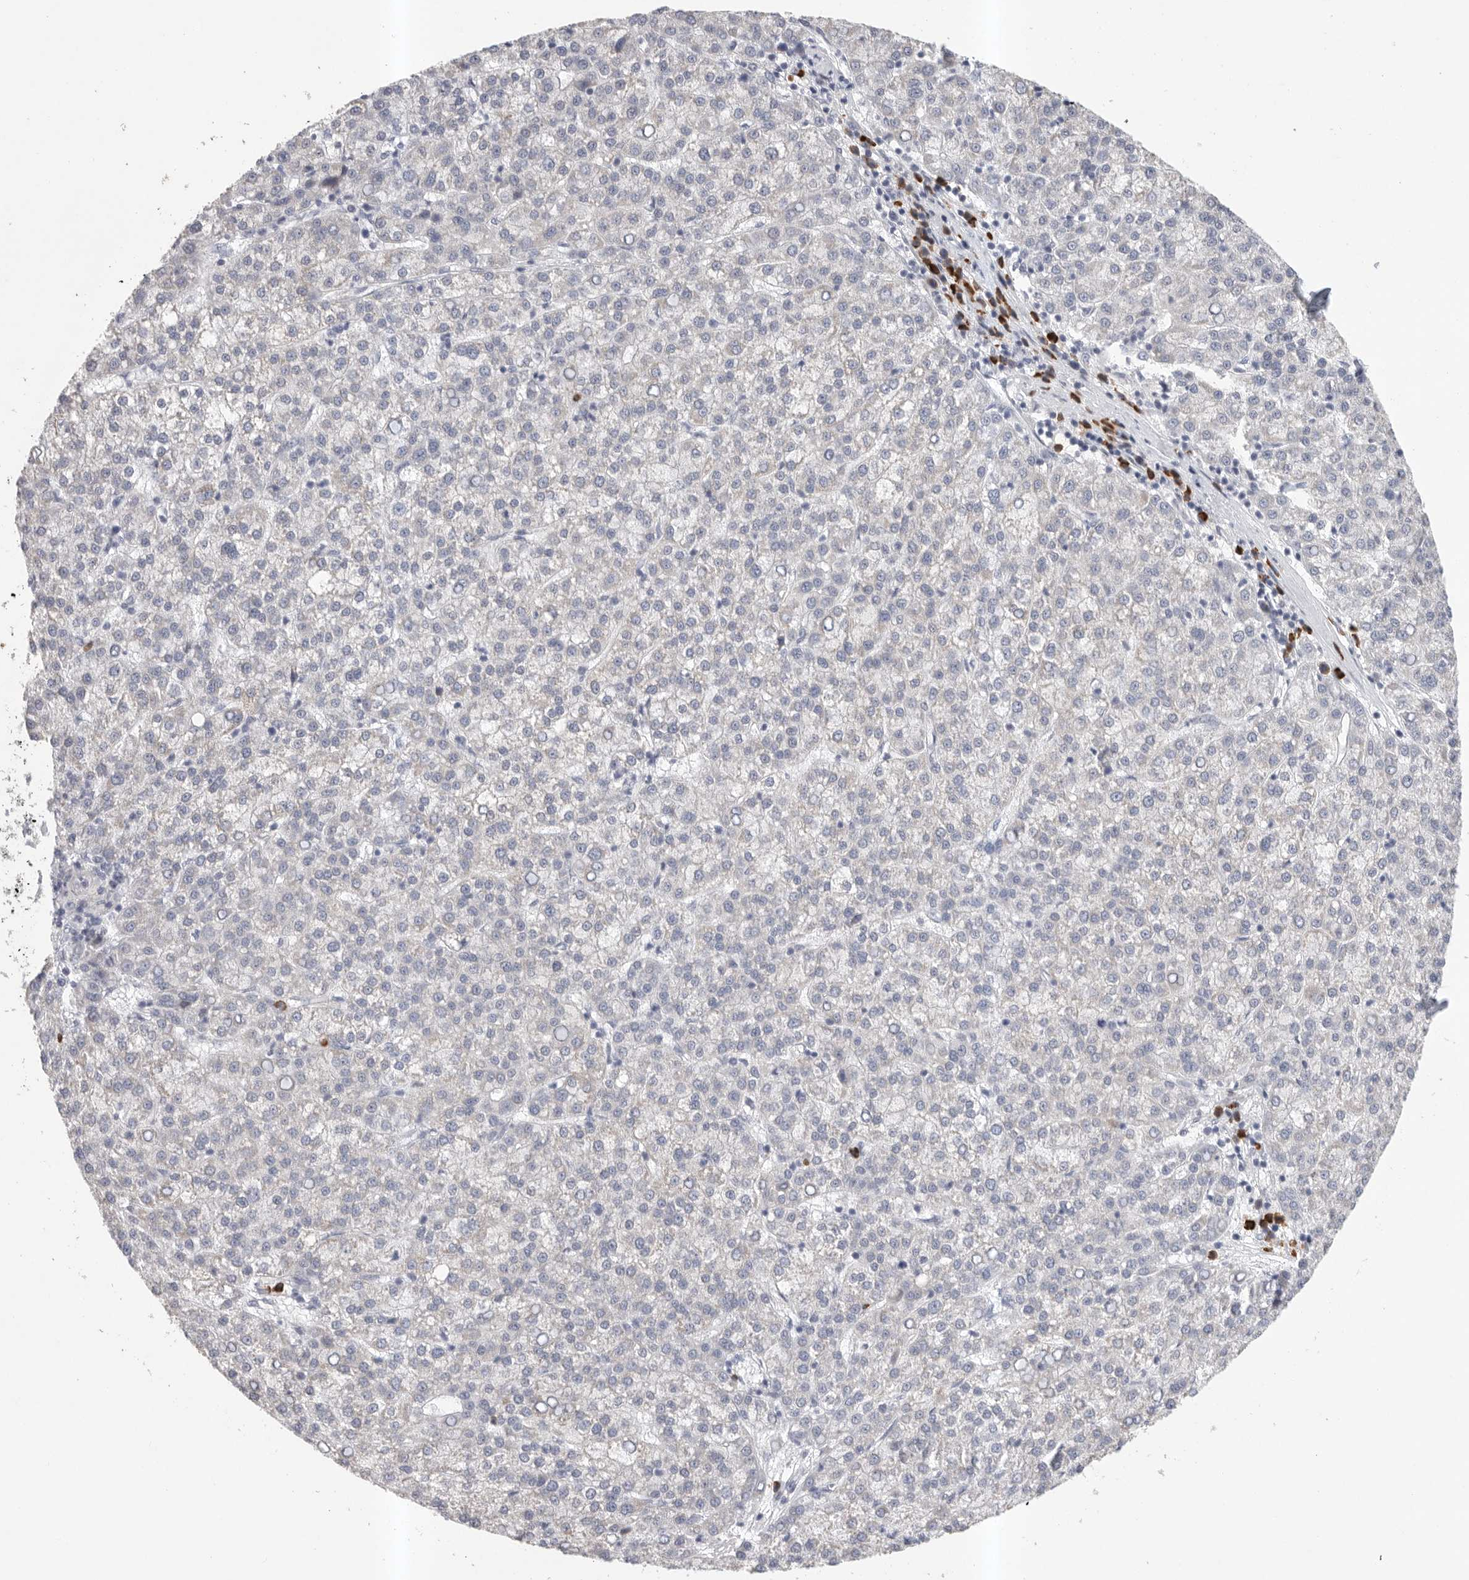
{"staining": {"intensity": "negative", "quantity": "none", "location": "none"}, "tissue": "liver cancer", "cell_type": "Tumor cells", "image_type": "cancer", "snomed": [{"axis": "morphology", "description": "Carcinoma, Hepatocellular, NOS"}, {"axis": "topography", "description": "Liver"}], "caption": "Immunohistochemistry of human liver hepatocellular carcinoma reveals no positivity in tumor cells.", "gene": "TMEM69", "patient": {"sex": "female", "age": 58}}